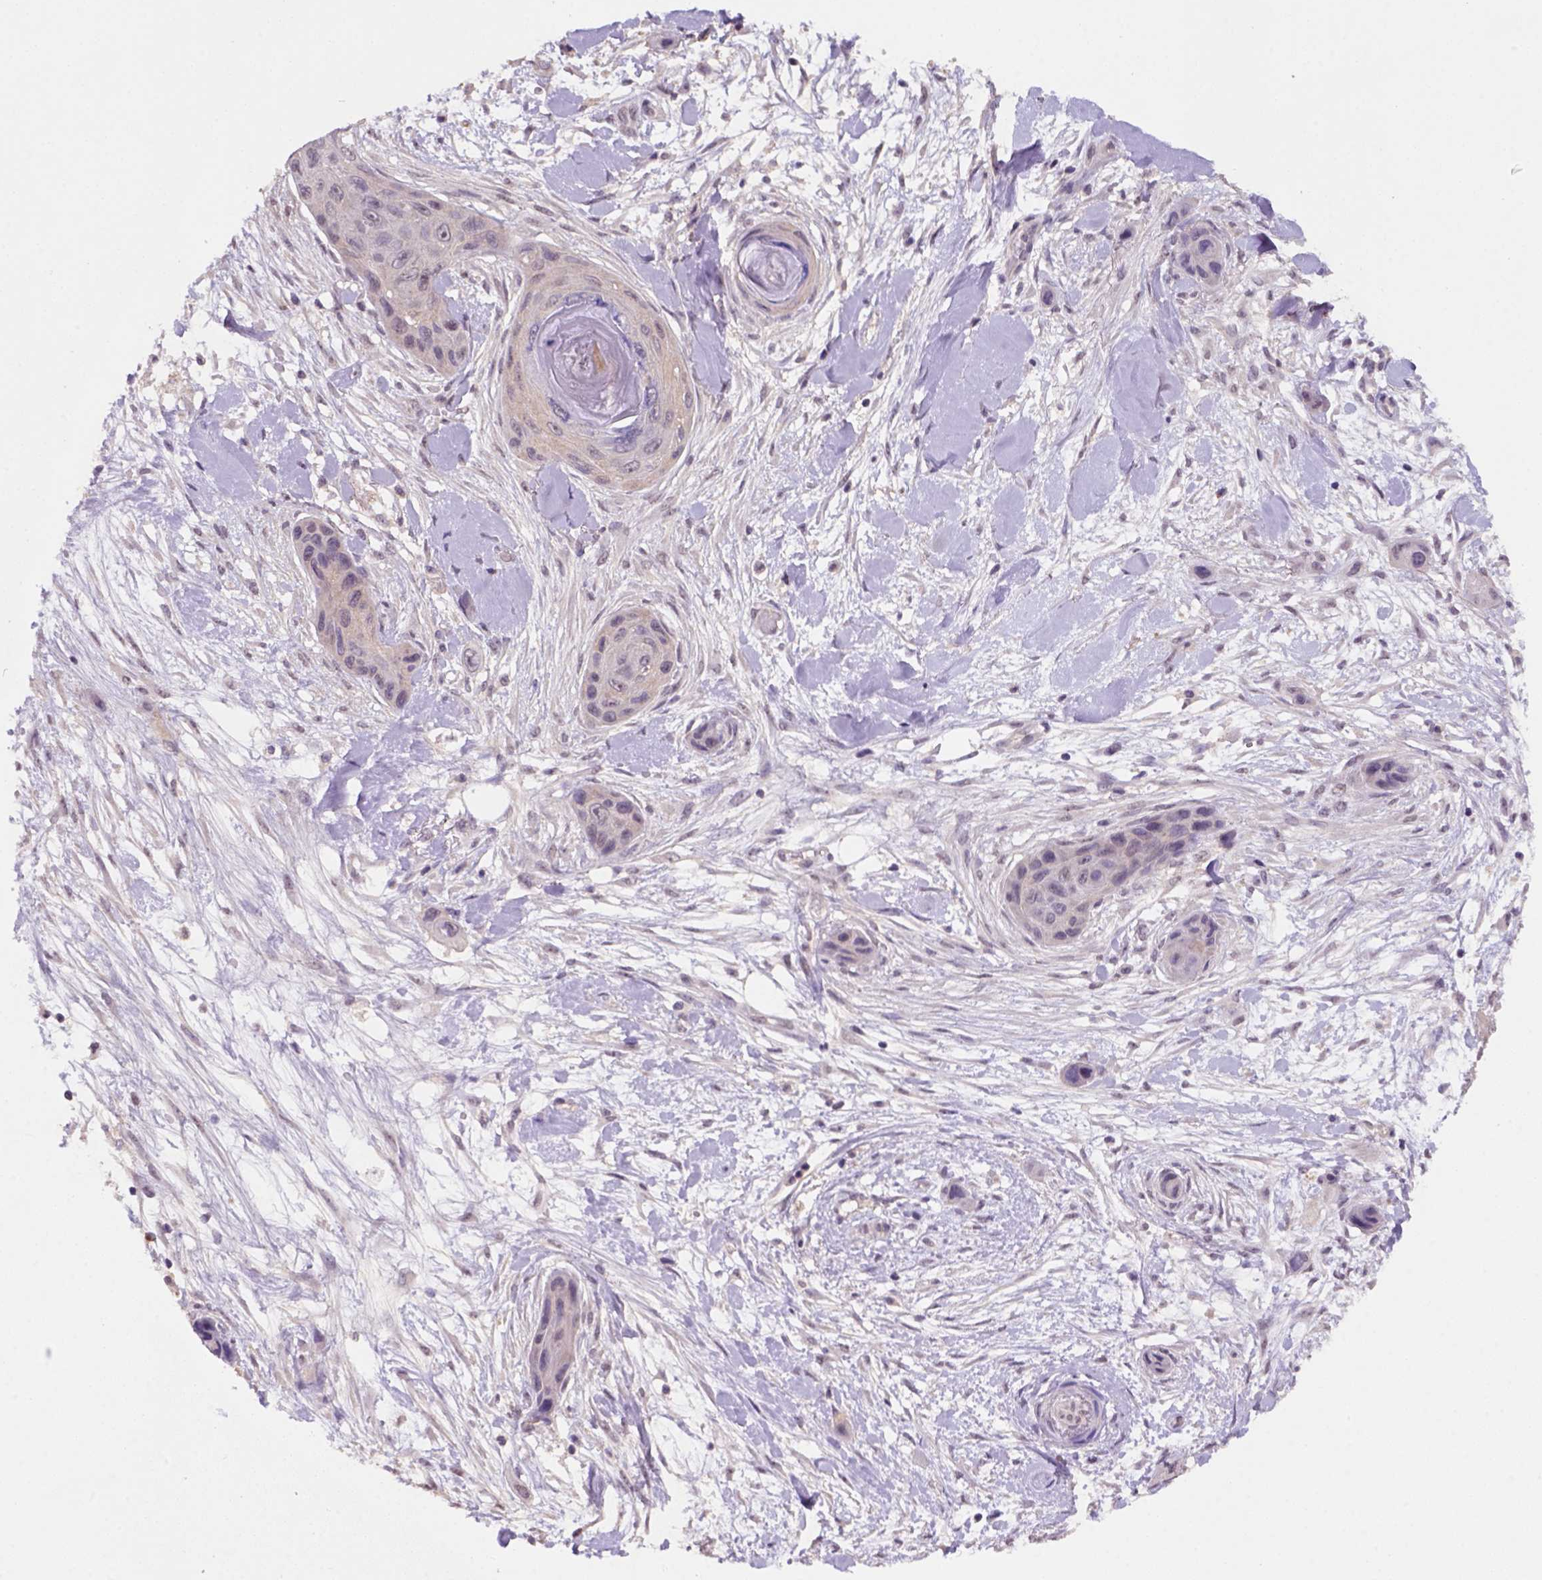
{"staining": {"intensity": "weak", "quantity": "25%-75%", "location": "cytoplasmic/membranous,nuclear"}, "tissue": "skin cancer", "cell_type": "Tumor cells", "image_type": "cancer", "snomed": [{"axis": "morphology", "description": "Squamous cell carcinoma, NOS"}, {"axis": "topography", "description": "Skin"}], "caption": "Skin squamous cell carcinoma stained for a protein exhibits weak cytoplasmic/membranous and nuclear positivity in tumor cells.", "gene": "SCML4", "patient": {"sex": "male", "age": 82}}